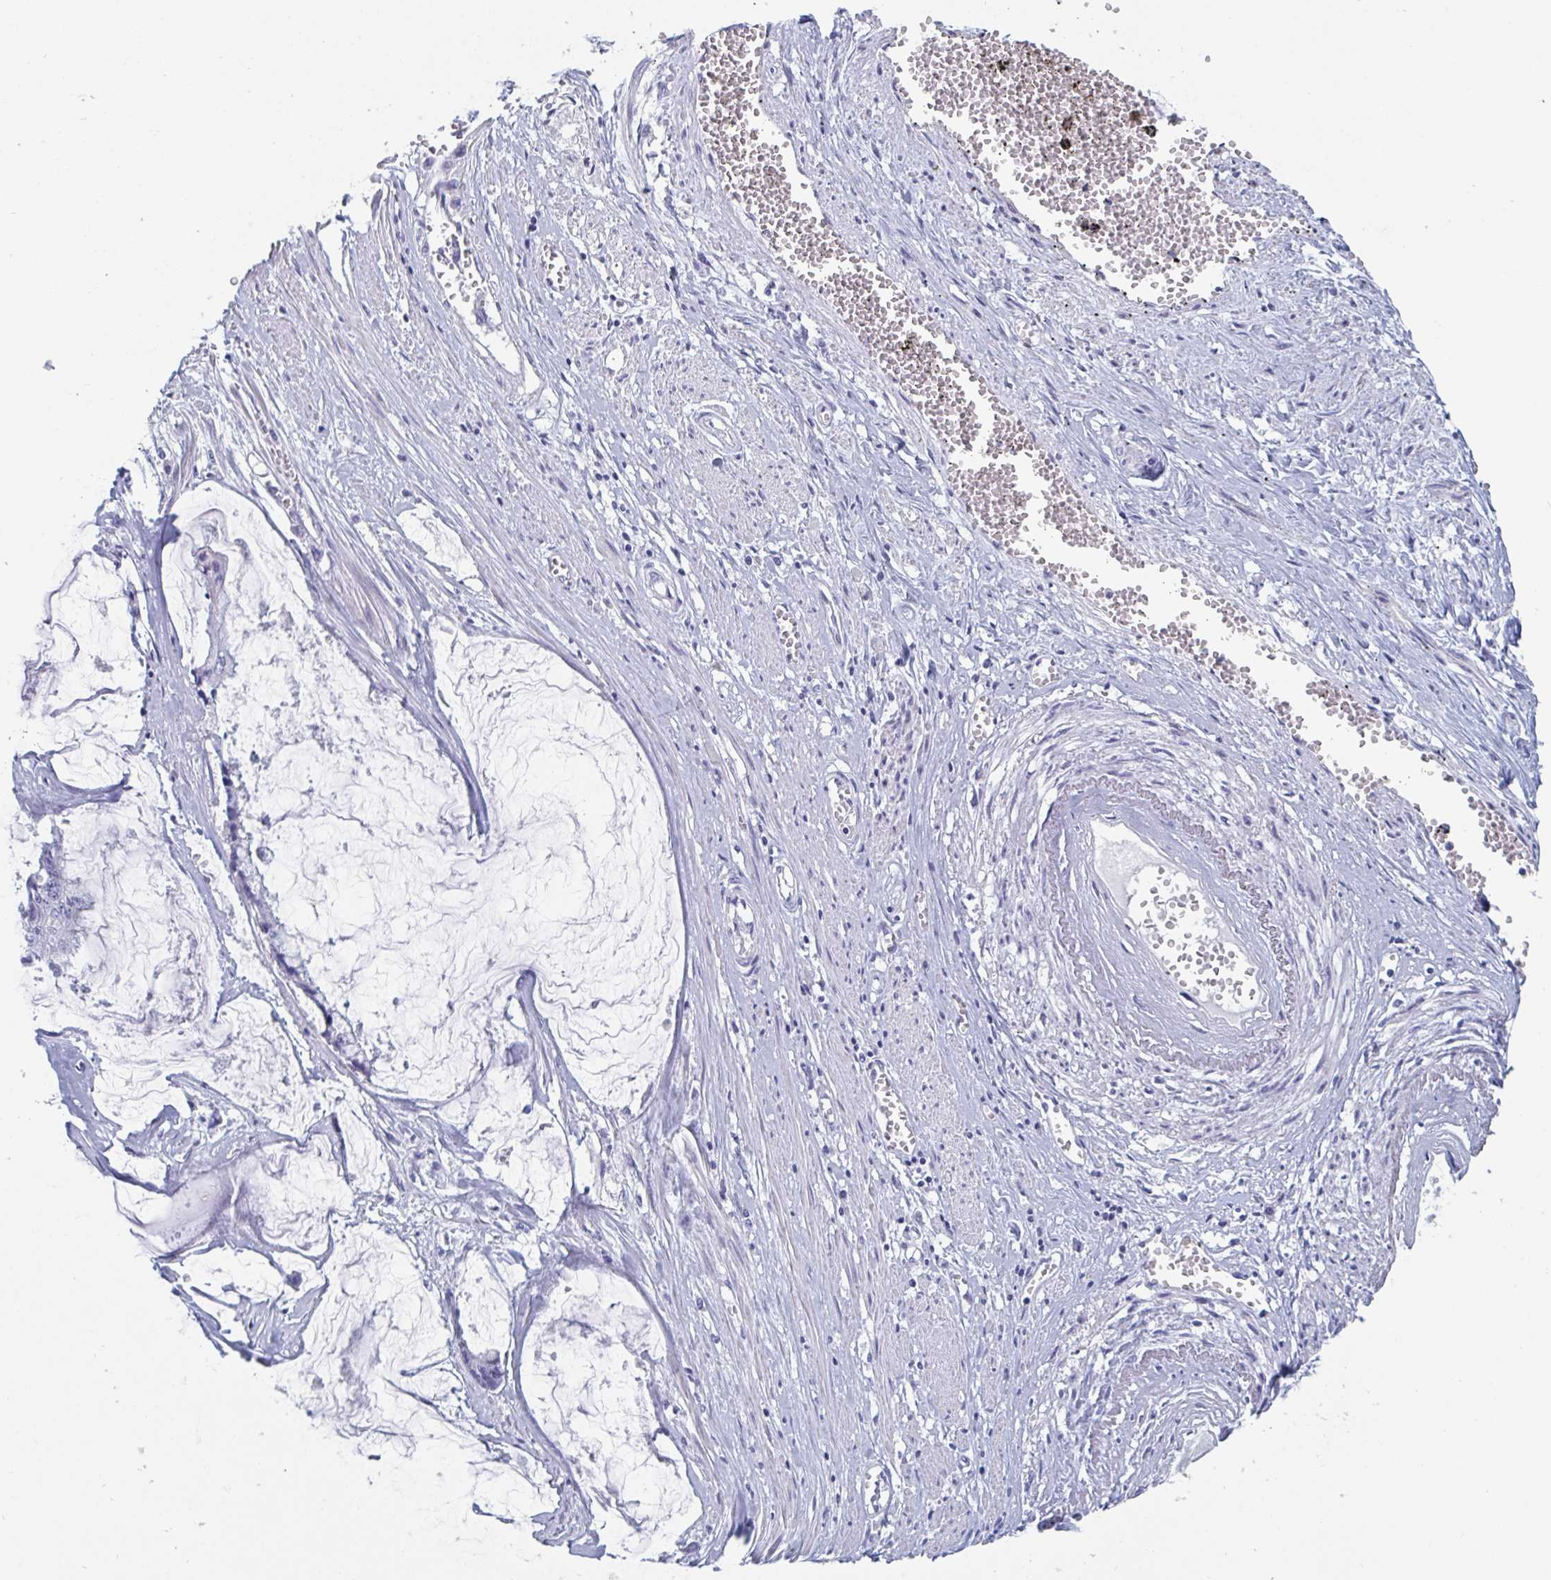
{"staining": {"intensity": "negative", "quantity": "none", "location": "none"}, "tissue": "ovarian cancer", "cell_type": "Tumor cells", "image_type": "cancer", "snomed": [{"axis": "morphology", "description": "Cystadenocarcinoma, mucinous, NOS"}, {"axis": "topography", "description": "Ovary"}], "caption": "Immunohistochemical staining of human mucinous cystadenocarcinoma (ovarian) reveals no significant expression in tumor cells.", "gene": "DPEP3", "patient": {"sex": "female", "age": 90}}